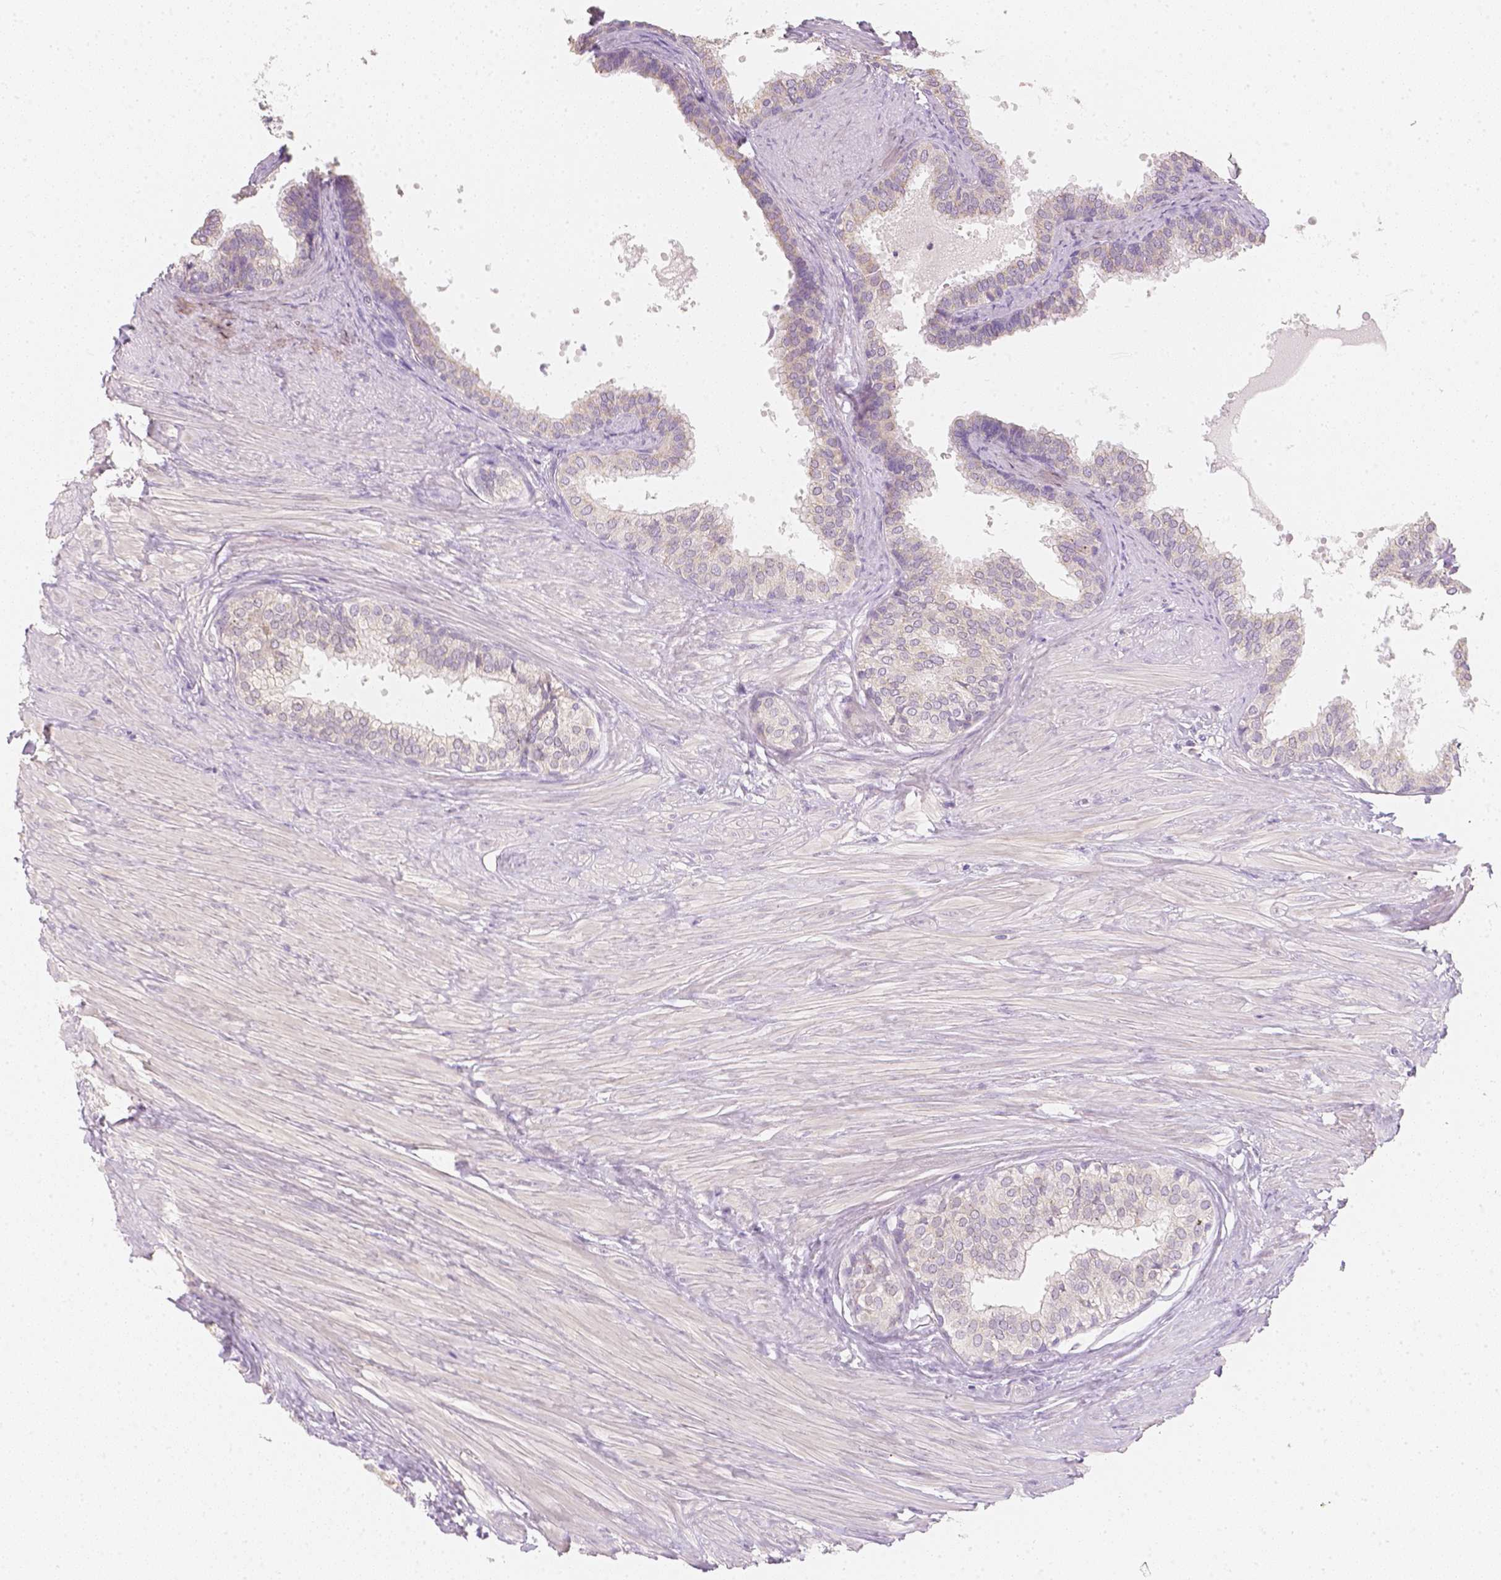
{"staining": {"intensity": "negative", "quantity": "none", "location": "none"}, "tissue": "prostate", "cell_type": "Glandular cells", "image_type": "normal", "snomed": [{"axis": "morphology", "description": "Normal tissue, NOS"}, {"axis": "topography", "description": "Prostate"}, {"axis": "topography", "description": "Peripheral nerve tissue"}], "caption": "The image displays no significant staining in glandular cells of prostate.", "gene": "NVL", "patient": {"sex": "male", "age": 55}}